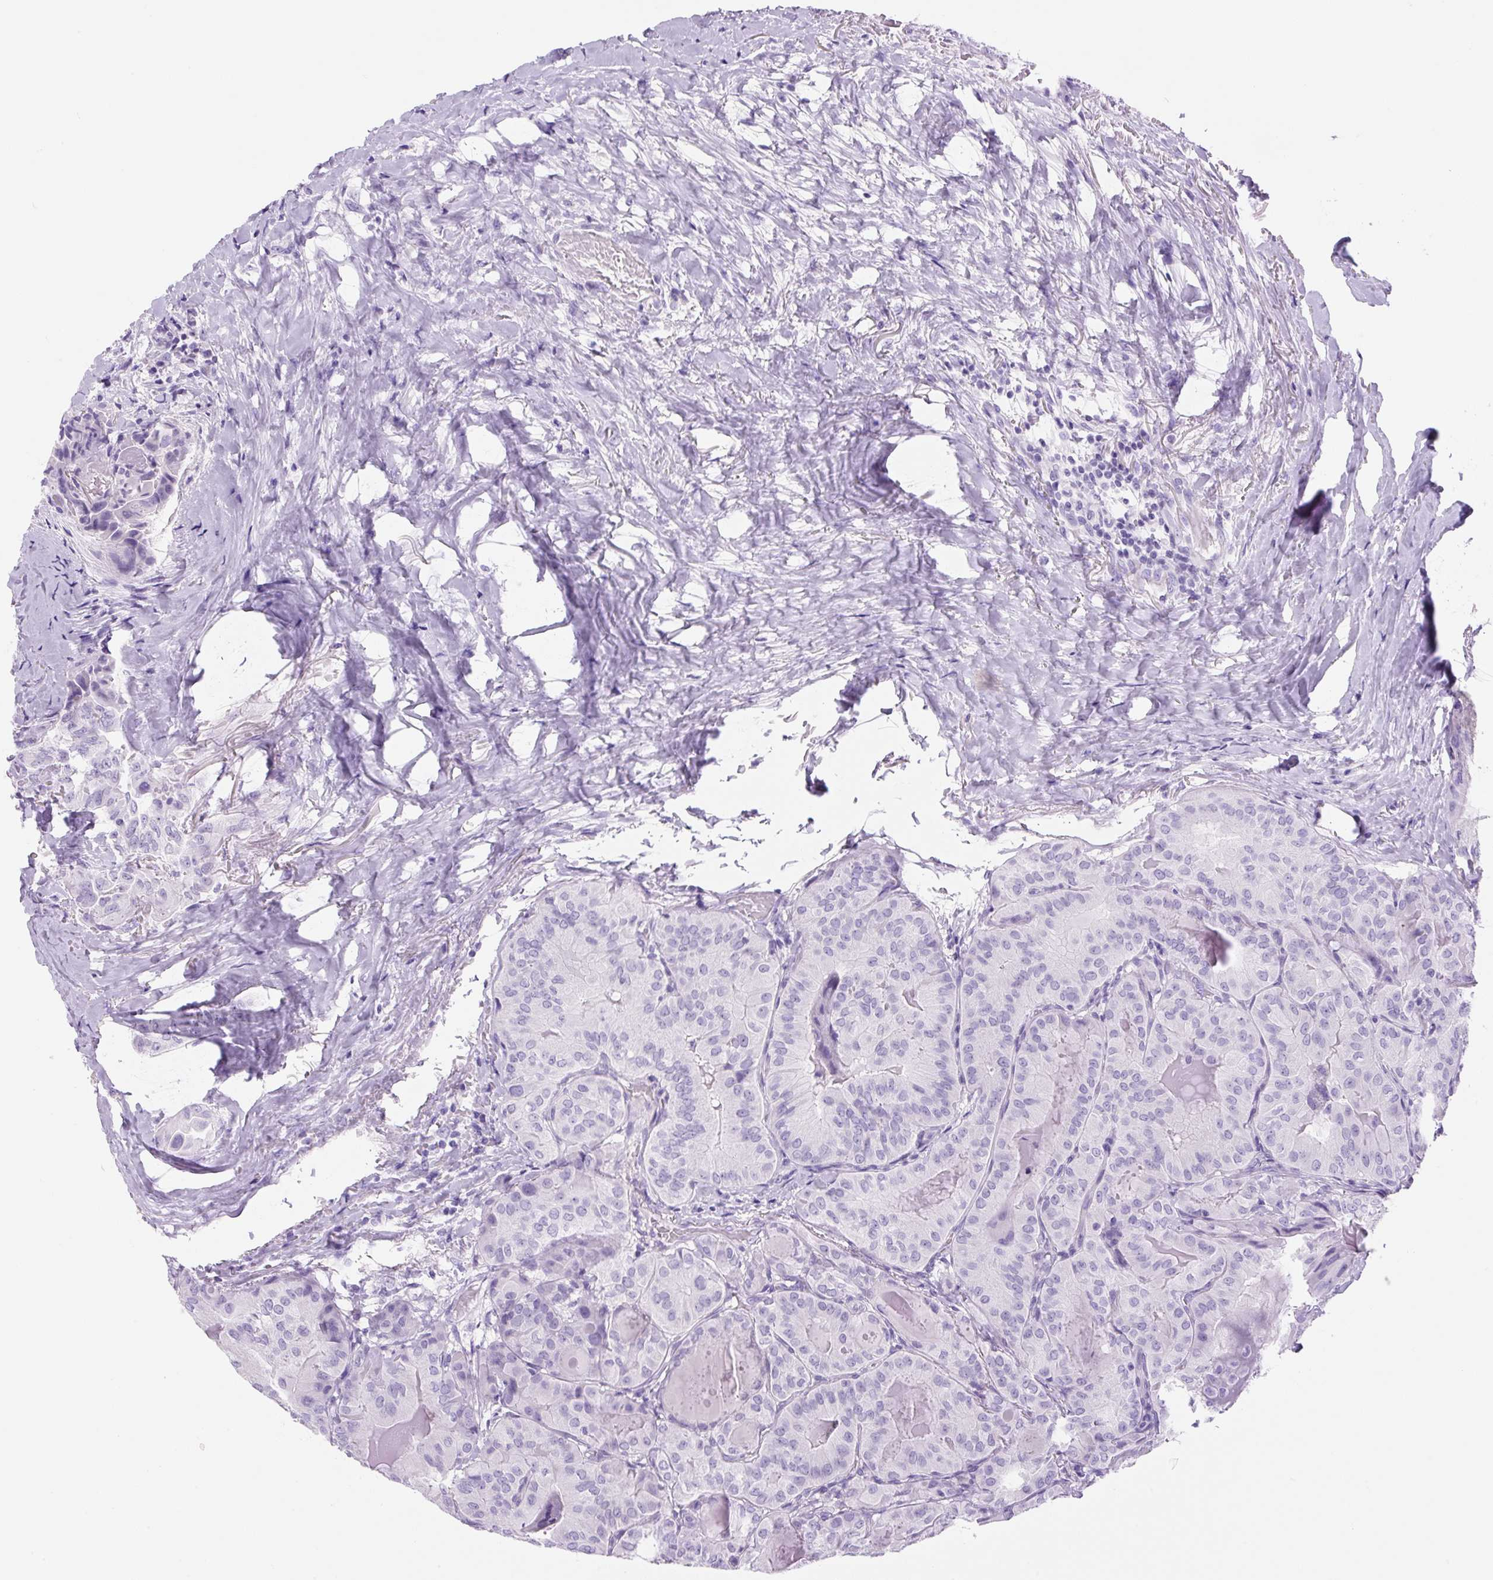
{"staining": {"intensity": "negative", "quantity": "none", "location": "none"}, "tissue": "thyroid cancer", "cell_type": "Tumor cells", "image_type": "cancer", "snomed": [{"axis": "morphology", "description": "Papillary adenocarcinoma, NOS"}, {"axis": "topography", "description": "Thyroid gland"}], "caption": "Image shows no protein positivity in tumor cells of thyroid papillary adenocarcinoma tissue. Nuclei are stained in blue.", "gene": "PRRT1", "patient": {"sex": "female", "age": 68}}